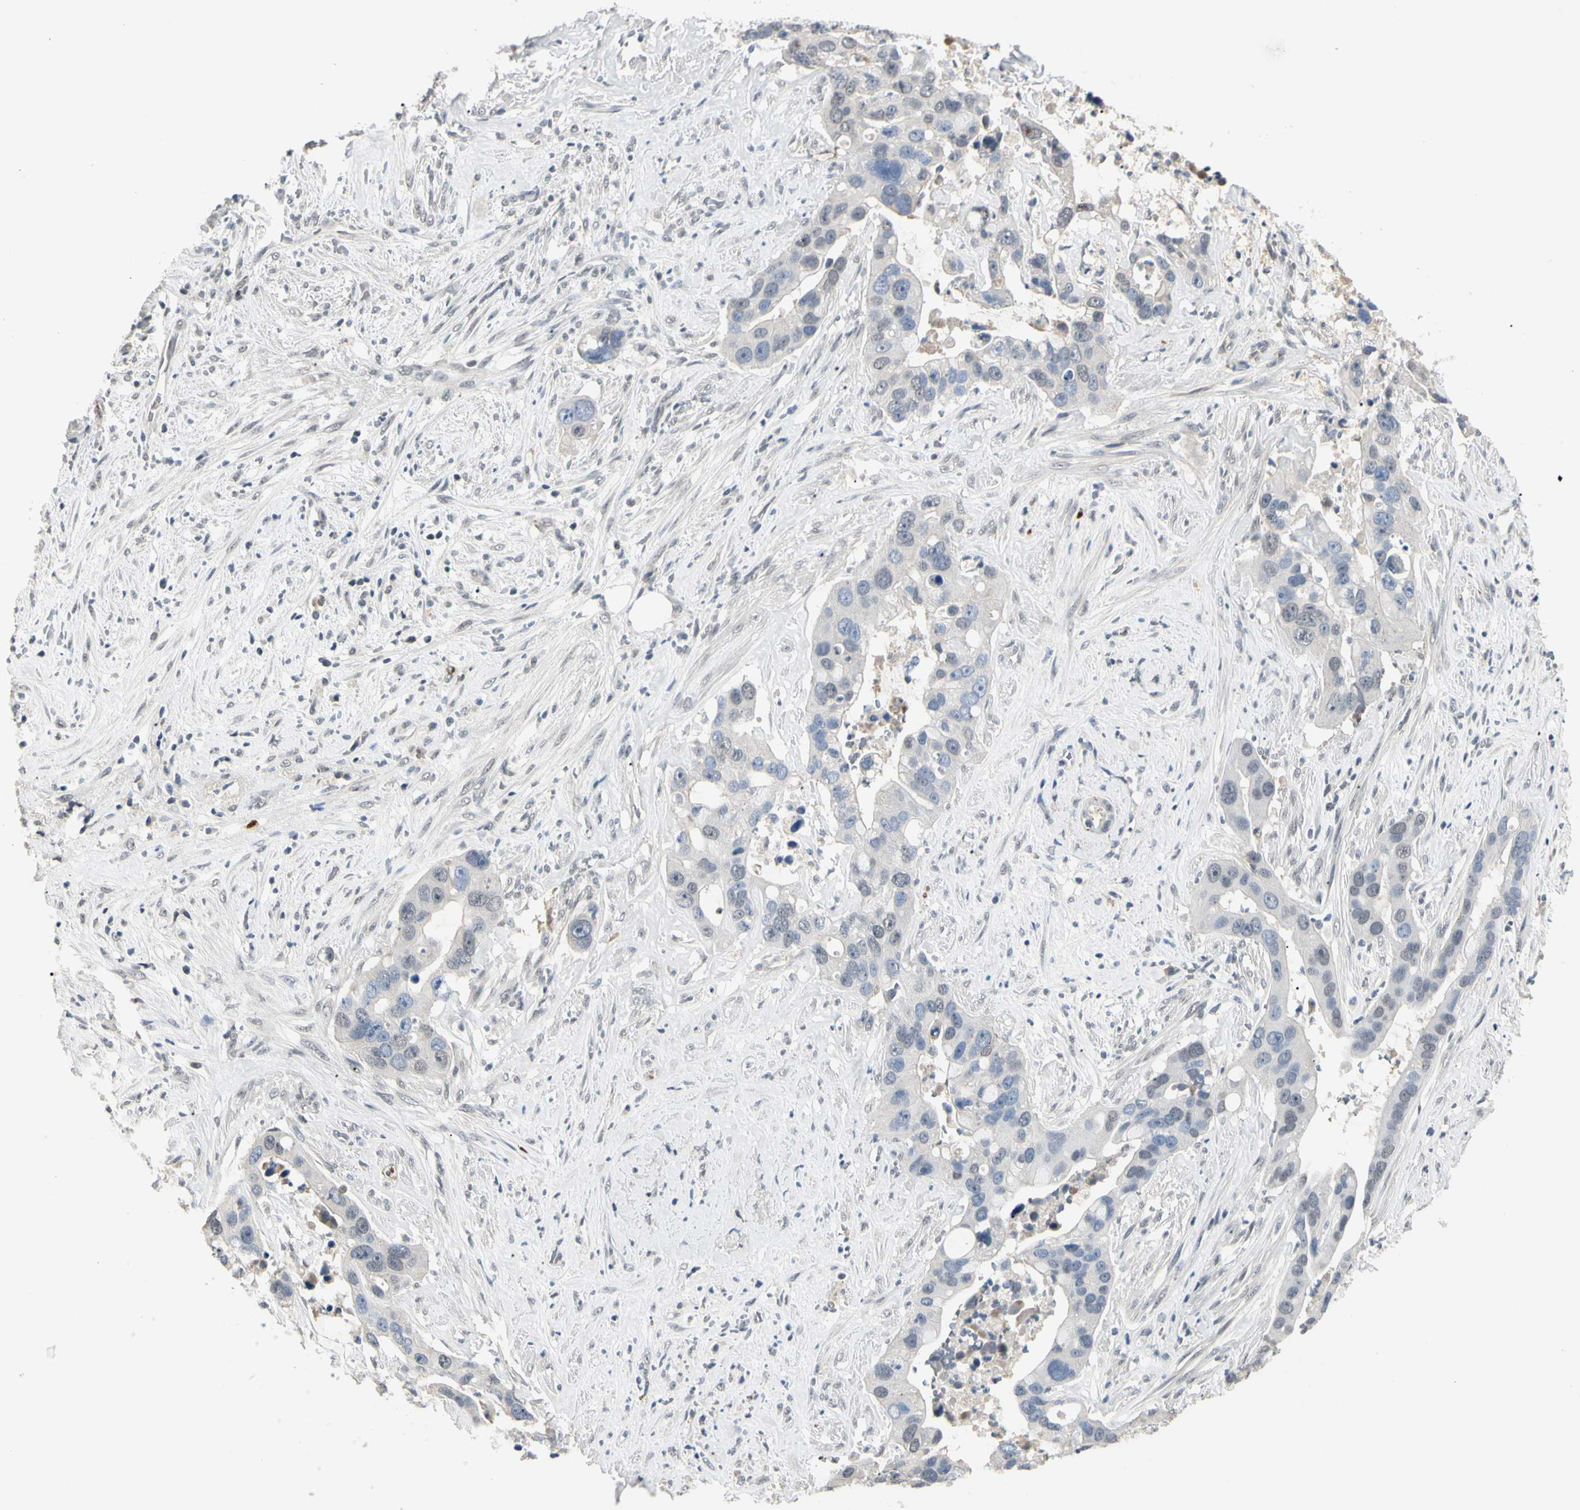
{"staining": {"intensity": "negative", "quantity": "none", "location": "none"}, "tissue": "liver cancer", "cell_type": "Tumor cells", "image_type": "cancer", "snomed": [{"axis": "morphology", "description": "Cholangiocarcinoma"}, {"axis": "topography", "description": "Liver"}], "caption": "High power microscopy image of an immunohistochemistry (IHC) histopathology image of liver cholangiocarcinoma, revealing no significant positivity in tumor cells. (DAB (3,3'-diaminobenzidine) immunohistochemistry, high magnification).", "gene": "GREM1", "patient": {"sex": "female", "age": 65}}